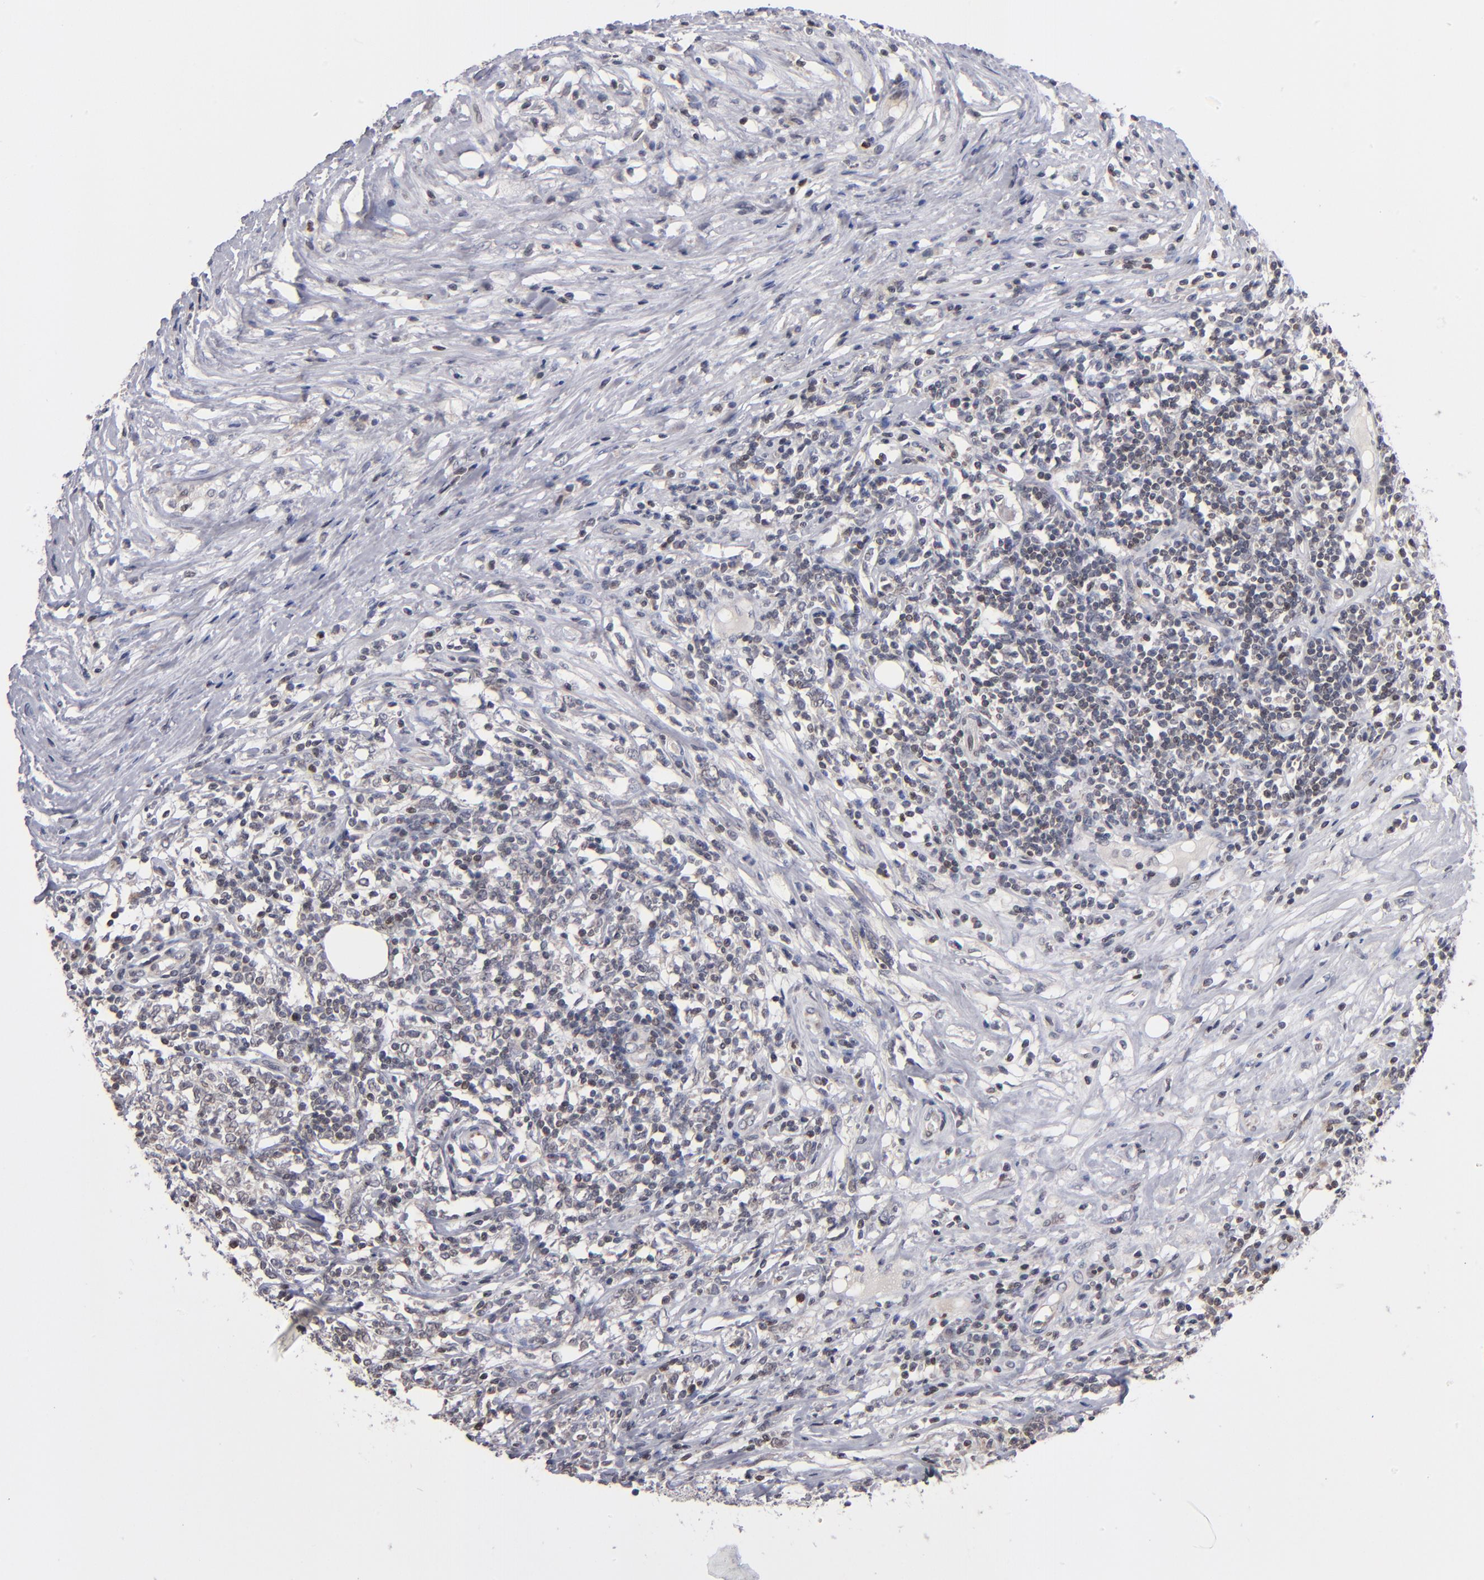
{"staining": {"intensity": "weak", "quantity": "25%-75%", "location": "nuclear"}, "tissue": "lymphoma", "cell_type": "Tumor cells", "image_type": "cancer", "snomed": [{"axis": "morphology", "description": "Malignant lymphoma, non-Hodgkin's type, High grade"}, {"axis": "topography", "description": "Lymph node"}], "caption": "IHC of lymphoma shows low levels of weak nuclear expression in approximately 25%-75% of tumor cells.", "gene": "ODF2", "patient": {"sex": "female", "age": 84}}